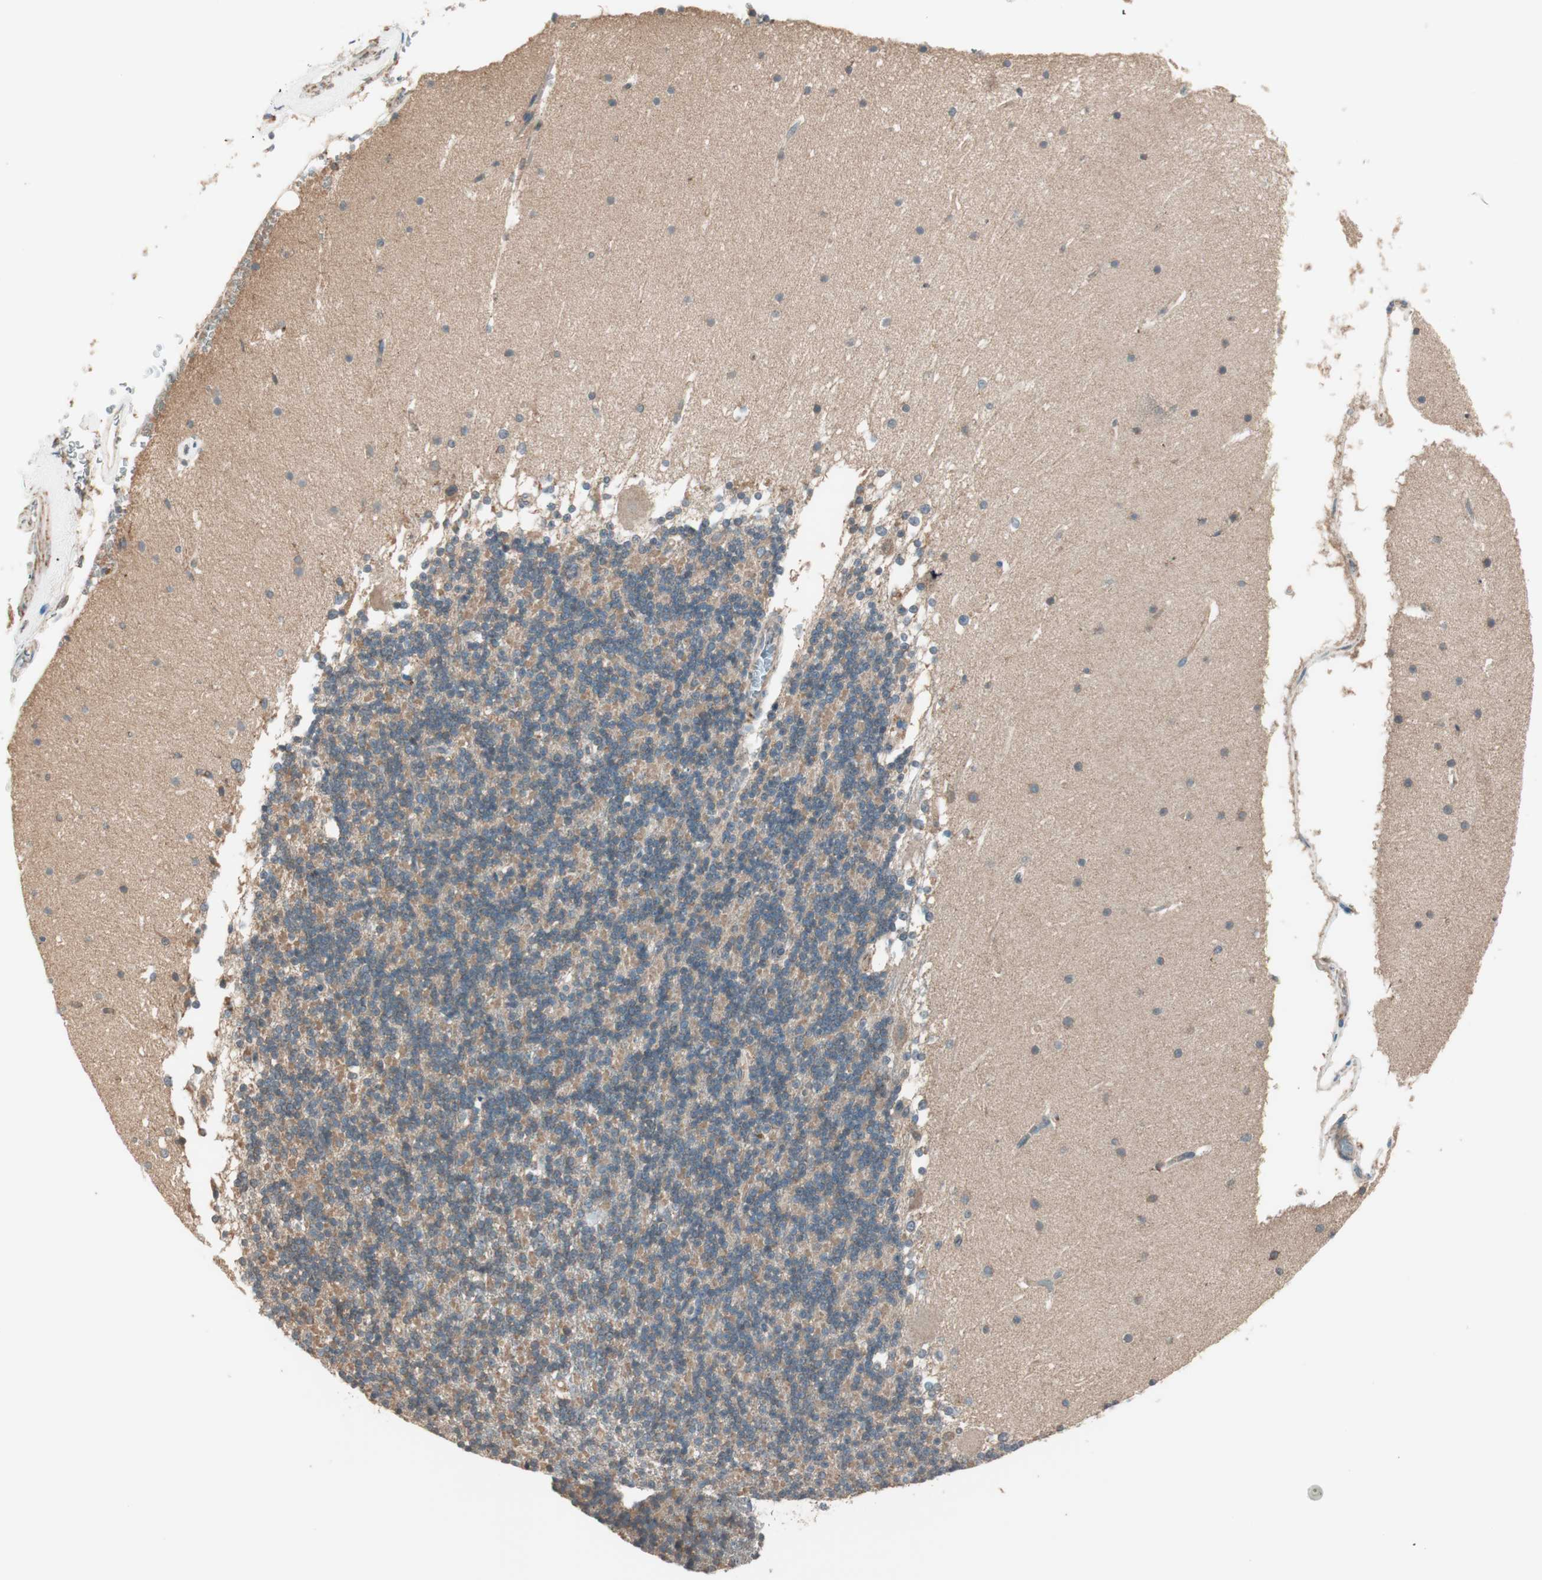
{"staining": {"intensity": "moderate", "quantity": "25%-75%", "location": "cytoplasmic/membranous"}, "tissue": "cerebellum", "cell_type": "Cells in granular layer", "image_type": "normal", "snomed": [{"axis": "morphology", "description": "Normal tissue, NOS"}, {"axis": "topography", "description": "Cerebellum"}], "caption": "Protein staining of unremarkable cerebellum exhibits moderate cytoplasmic/membranous expression in approximately 25%-75% of cells in granular layer.", "gene": "CC2D1A", "patient": {"sex": "female", "age": 19}}